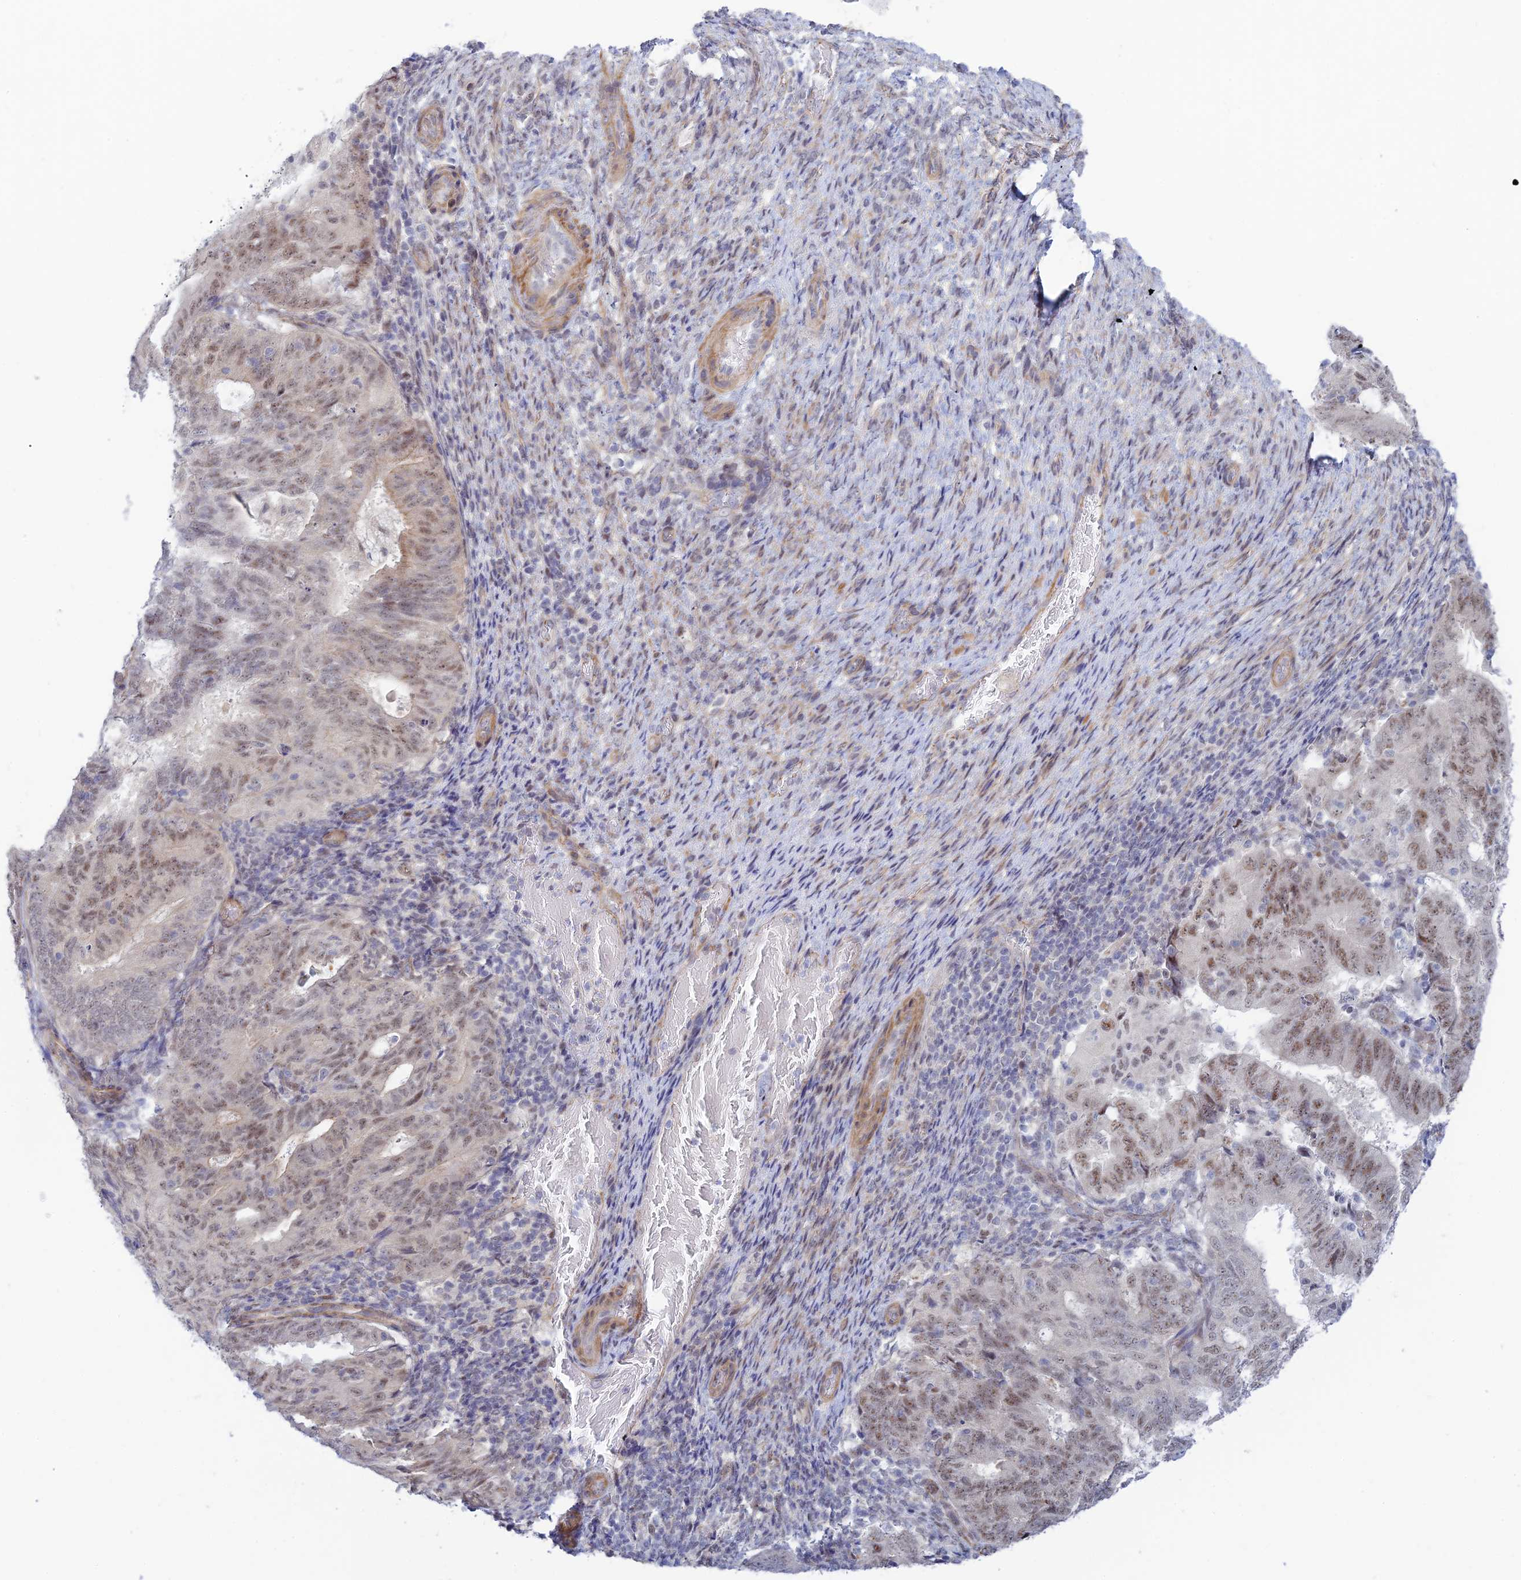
{"staining": {"intensity": "weak", "quantity": ">75%", "location": "nuclear"}, "tissue": "endometrial cancer", "cell_type": "Tumor cells", "image_type": "cancer", "snomed": [{"axis": "morphology", "description": "Adenocarcinoma, NOS"}, {"axis": "topography", "description": "Endometrium"}], "caption": "Immunohistochemistry (IHC) histopathology image of neoplastic tissue: endometrial adenocarcinoma stained using immunohistochemistry (IHC) displays low levels of weak protein expression localized specifically in the nuclear of tumor cells, appearing as a nuclear brown color.", "gene": "CFAP92", "patient": {"sex": "female", "age": 70}}